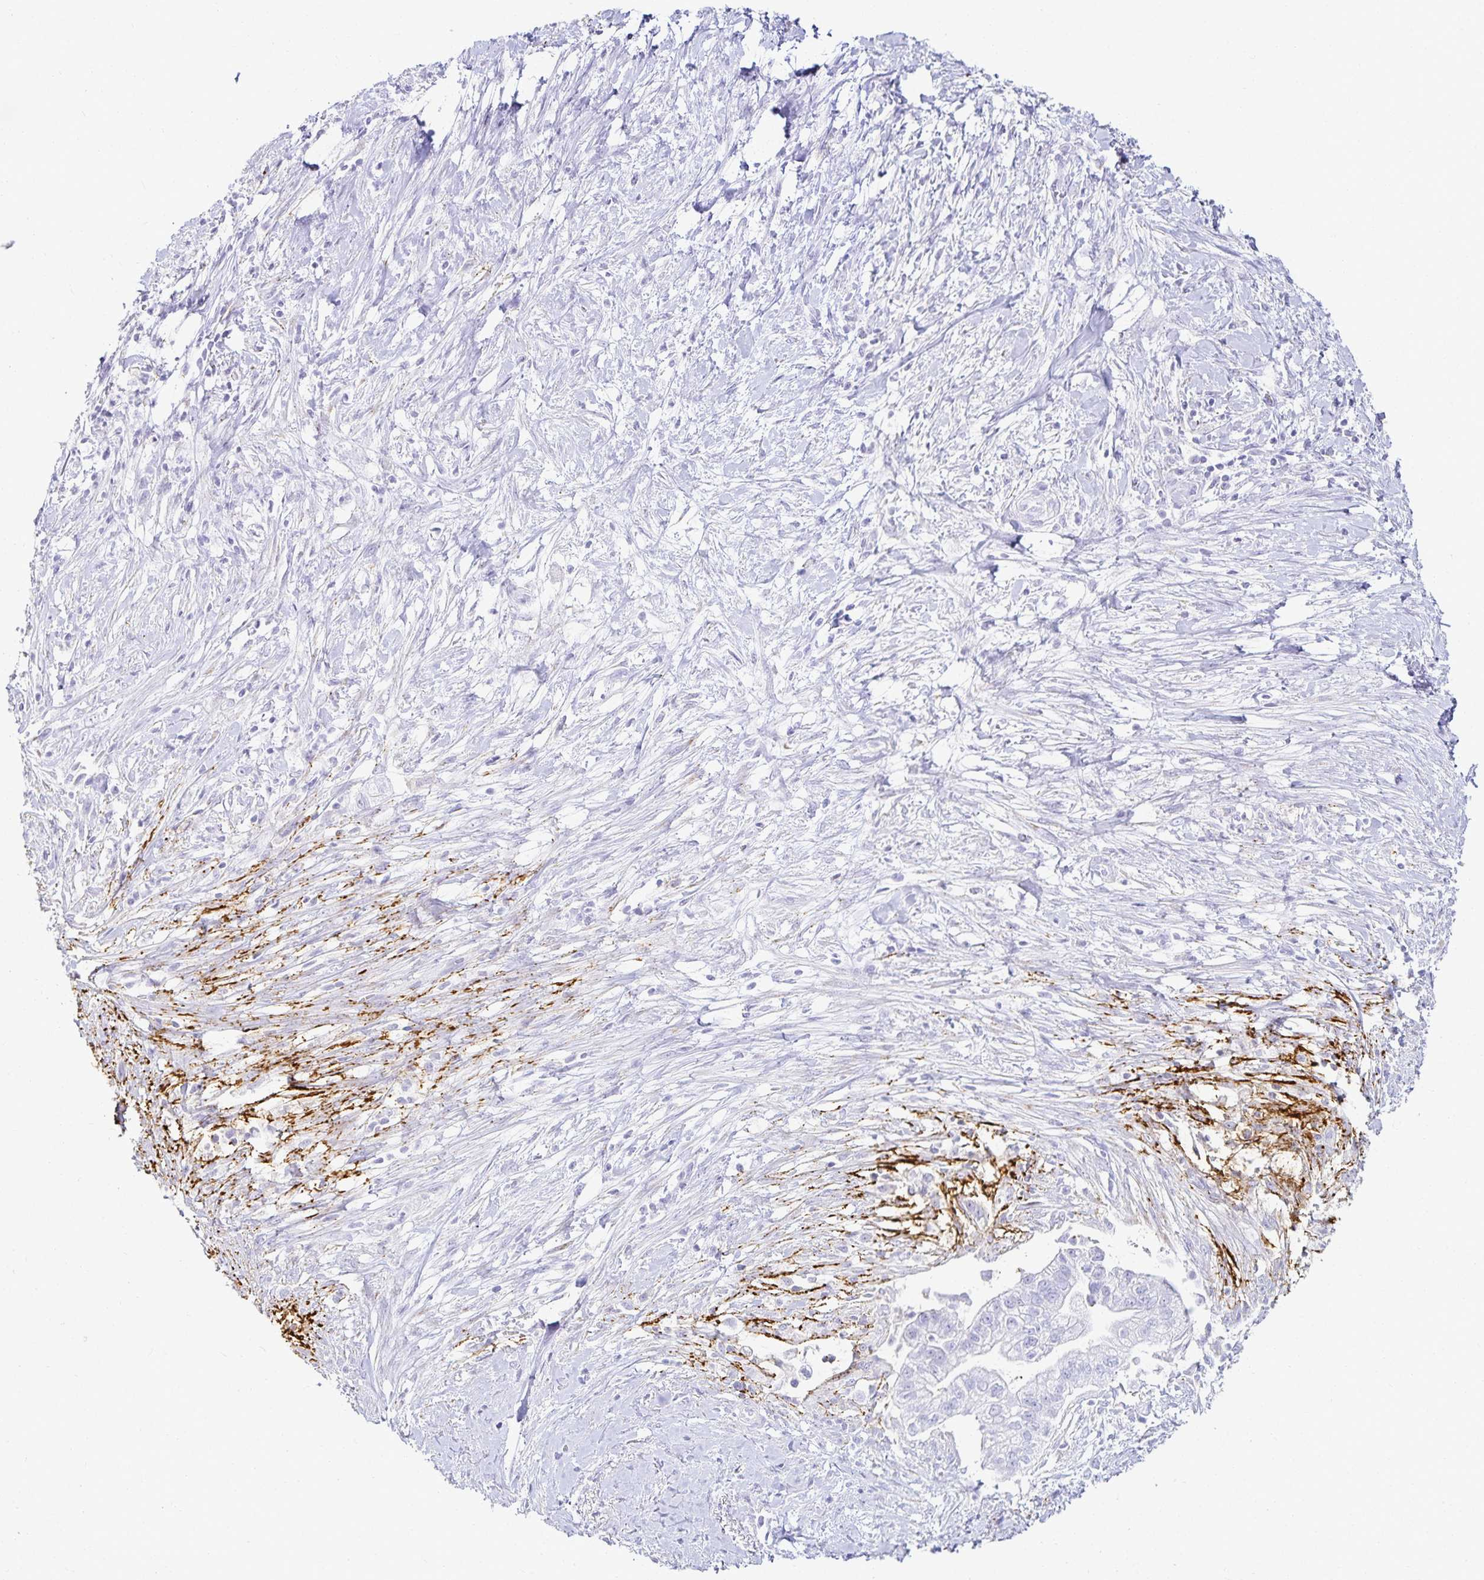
{"staining": {"intensity": "negative", "quantity": "none", "location": "none"}, "tissue": "pancreatic cancer", "cell_type": "Tumor cells", "image_type": "cancer", "snomed": [{"axis": "morphology", "description": "Adenocarcinoma, NOS"}, {"axis": "topography", "description": "Pancreas"}], "caption": "Photomicrograph shows no protein staining in tumor cells of pancreatic cancer (adenocarcinoma) tissue.", "gene": "GP2", "patient": {"sex": "male", "age": 70}}